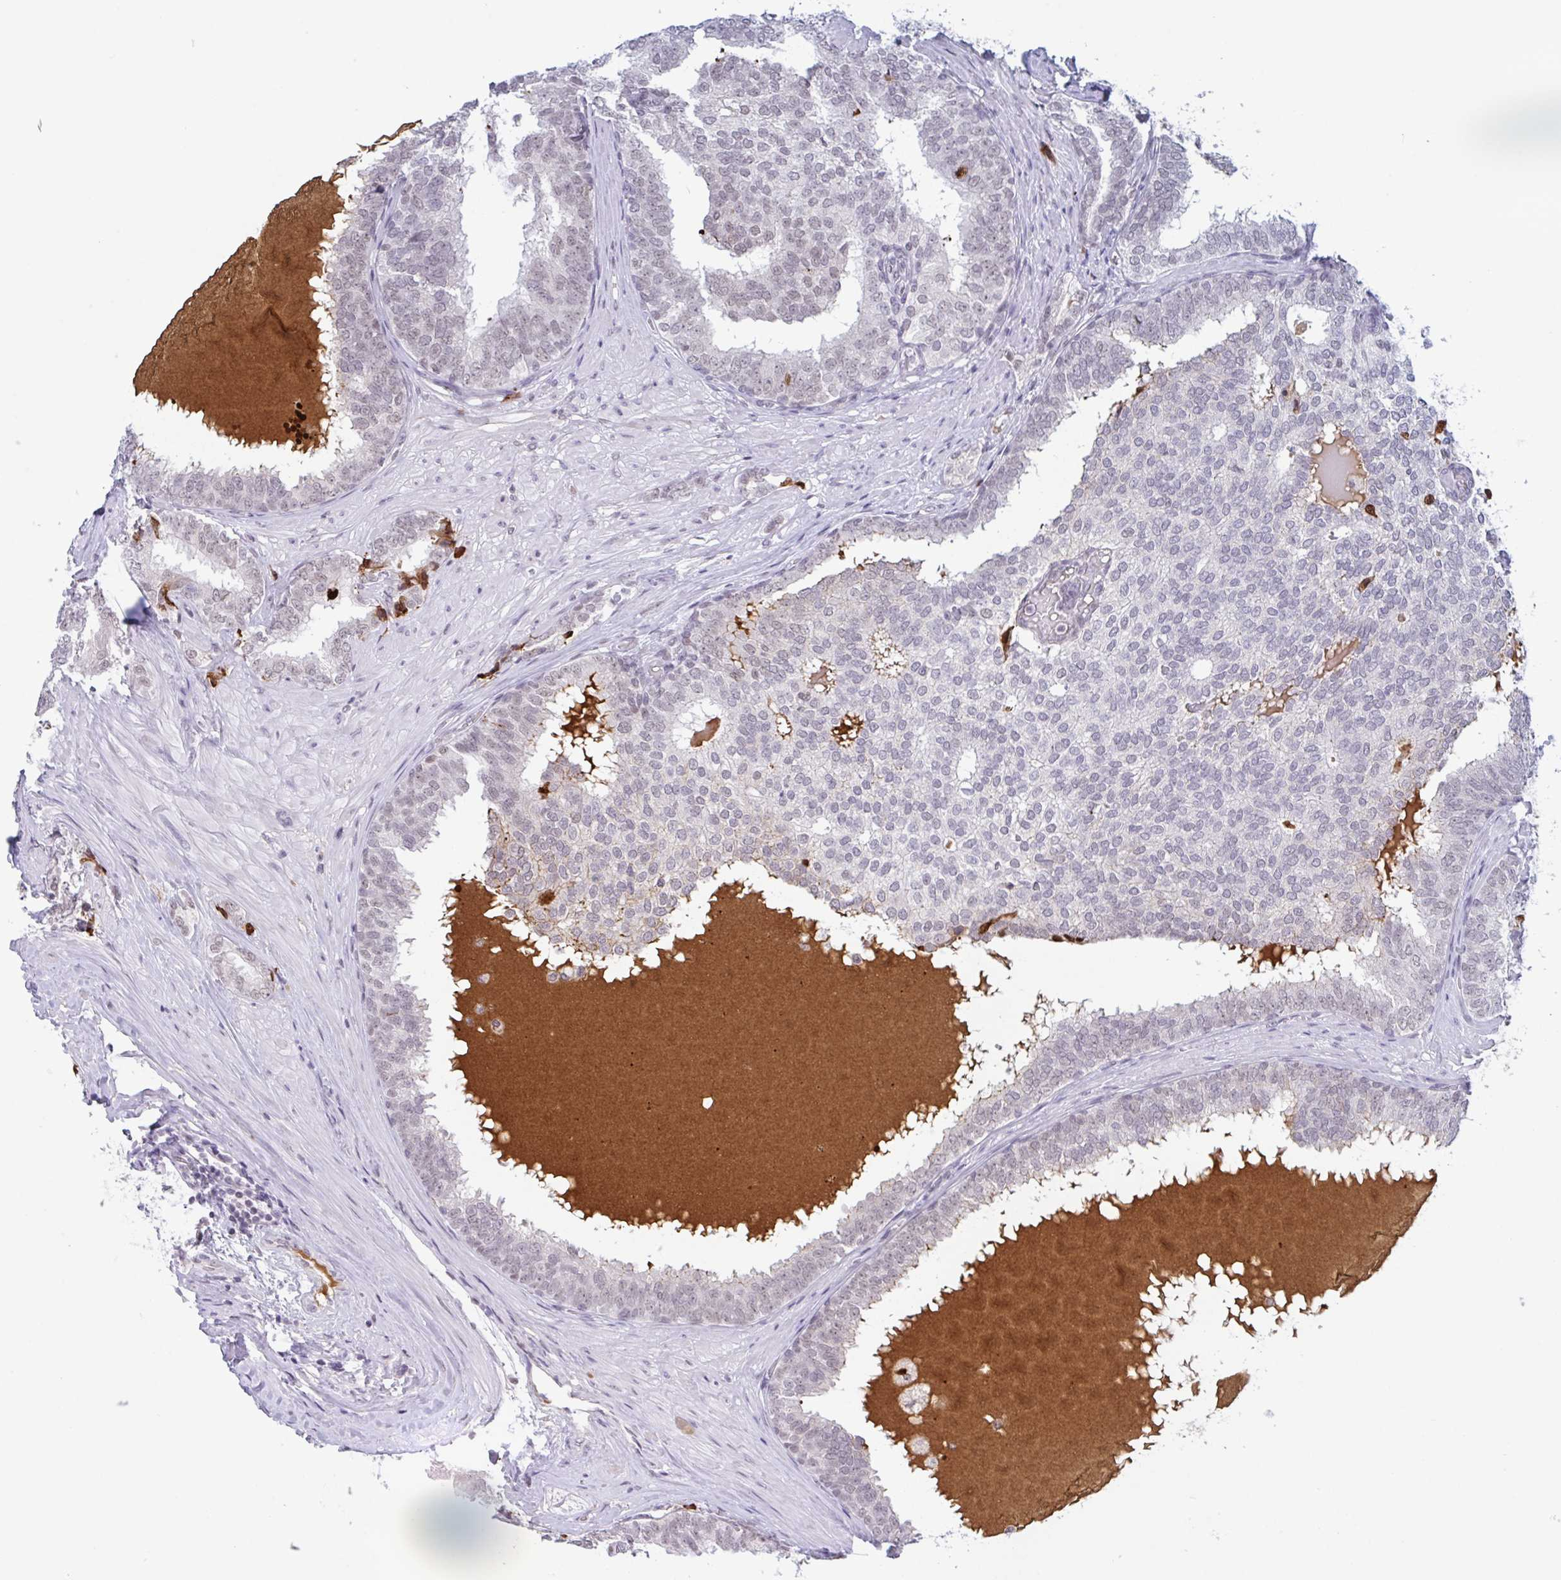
{"staining": {"intensity": "weak", "quantity": "25%-75%", "location": "nuclear"}, "tissue": "prostate cancer", "cell_type": "Tumor cells", "image_type": "cancer", "snomed": [{"axis": "morphology", "description": "Adenocarcinoma, High grade"}, {"axis": "topography", "description": "Prostate"}], "caption": "High-magnification brightfield microscopy of prostate cancer stained with DAB (3,3'-diaminobenzidine) (brown) and counterstained with hematoxylin (blue). tumor cells exhibit weak nuclear positivity is seen in about25%-75% of cells. (IHC, brightfield microscopy, high magnification).", "gene": "PLG", "patient": {"sex": "male", "age": 72}}